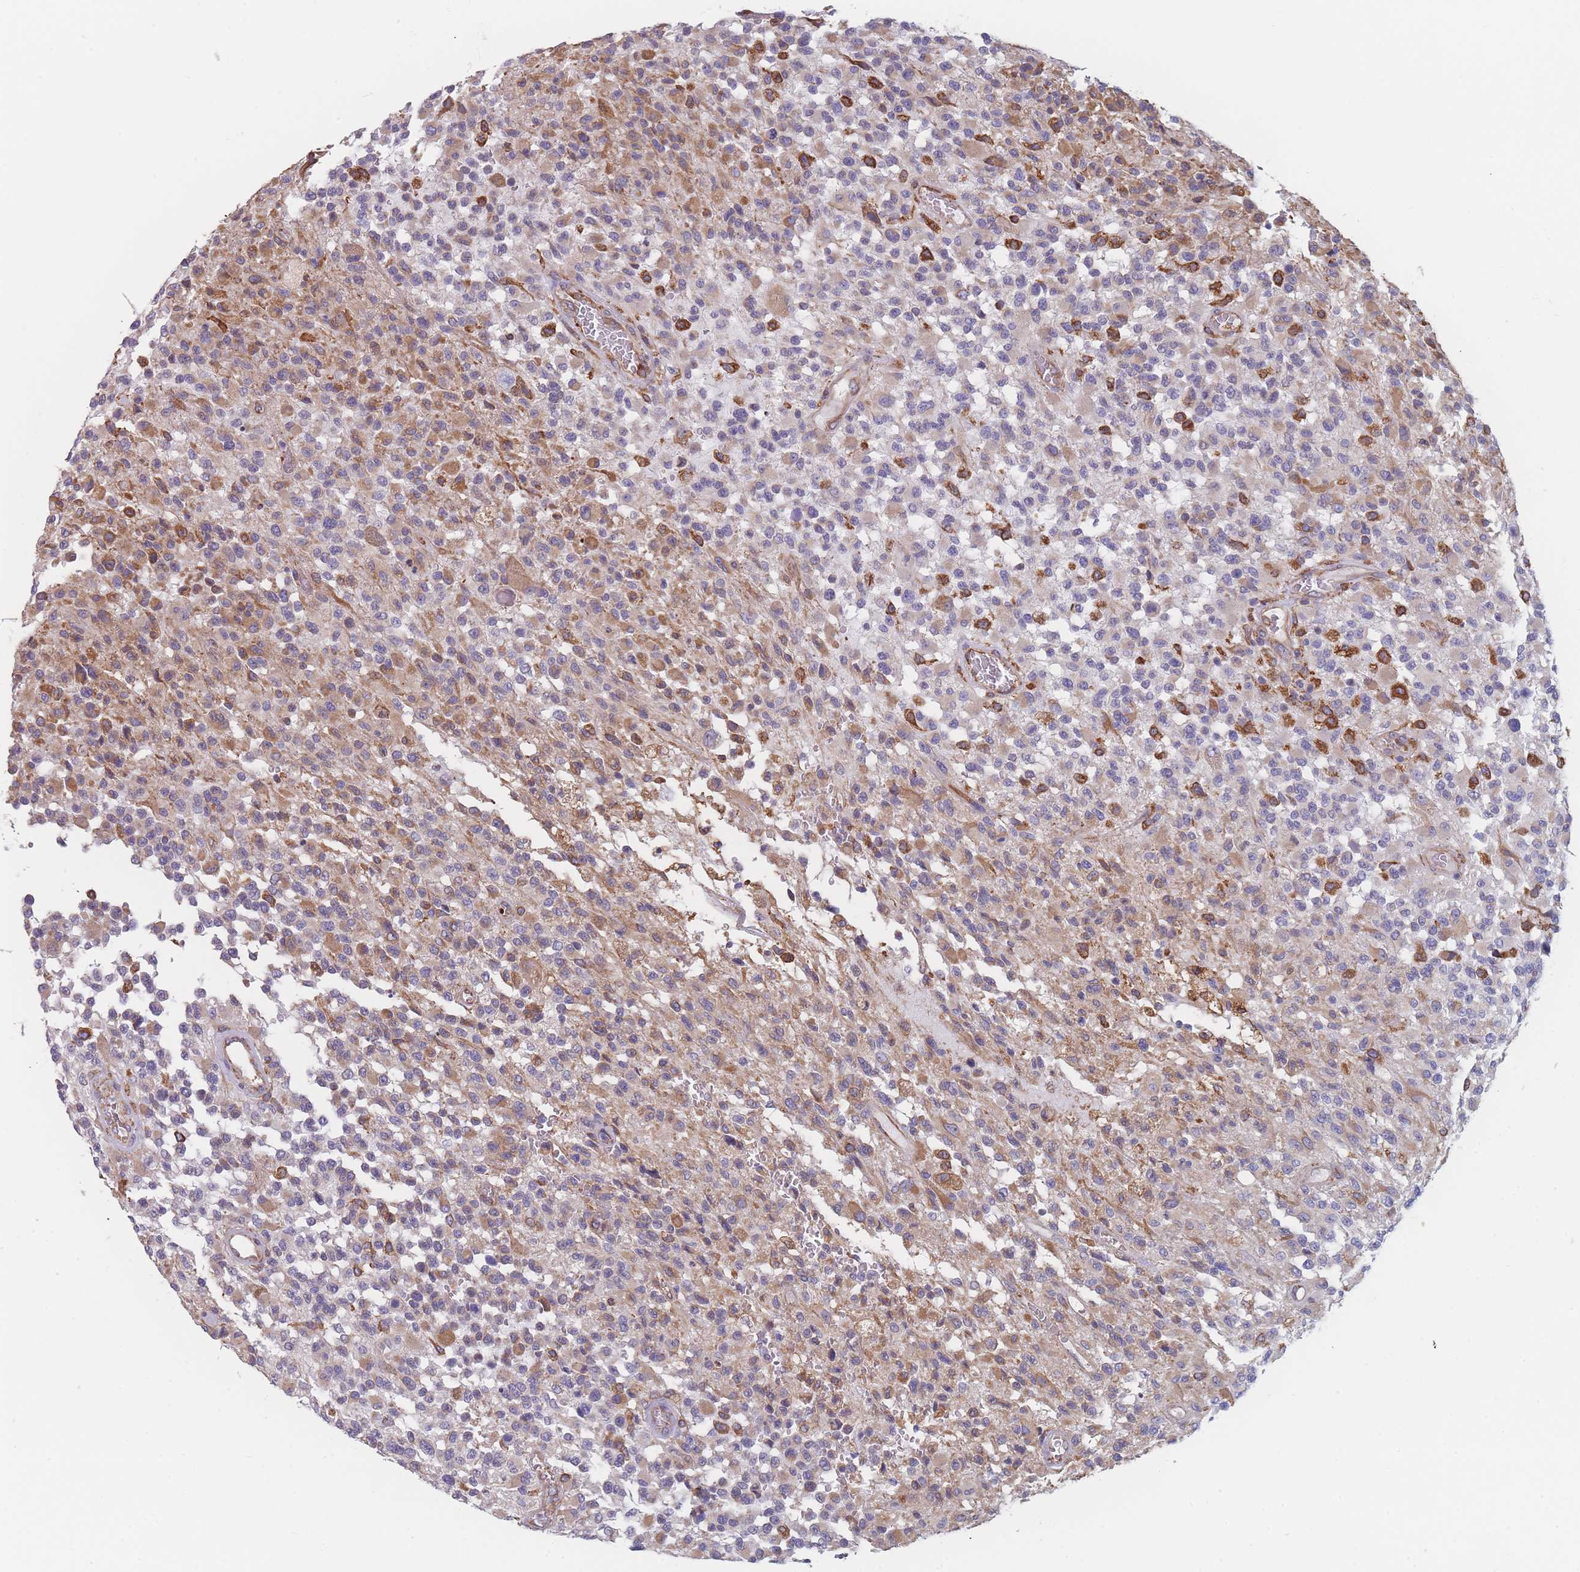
{"staining": {"intensity": "moderate", "quantity": "25%-75%", "location": "cytoplasmic/membranous"}, "tissue": "glioma", "cell_type": "Tumor cells", "image_type": "cancer", "snomed": [{"axis": "morphology", "description": "Glioma, malignant, High grade"}, {"axis": "morphology", "description": "Glioblastoma, NOS"}, {"axis": "topography", "description": "Brain"}], "caption": "Tumor cells display moderate cytoplasmic/membranous positivity in about 25%-75% of cells in high-grade glioma (malignant).", "gene": "OR7C2", "patient": {"sex": "male", "age": 60}}